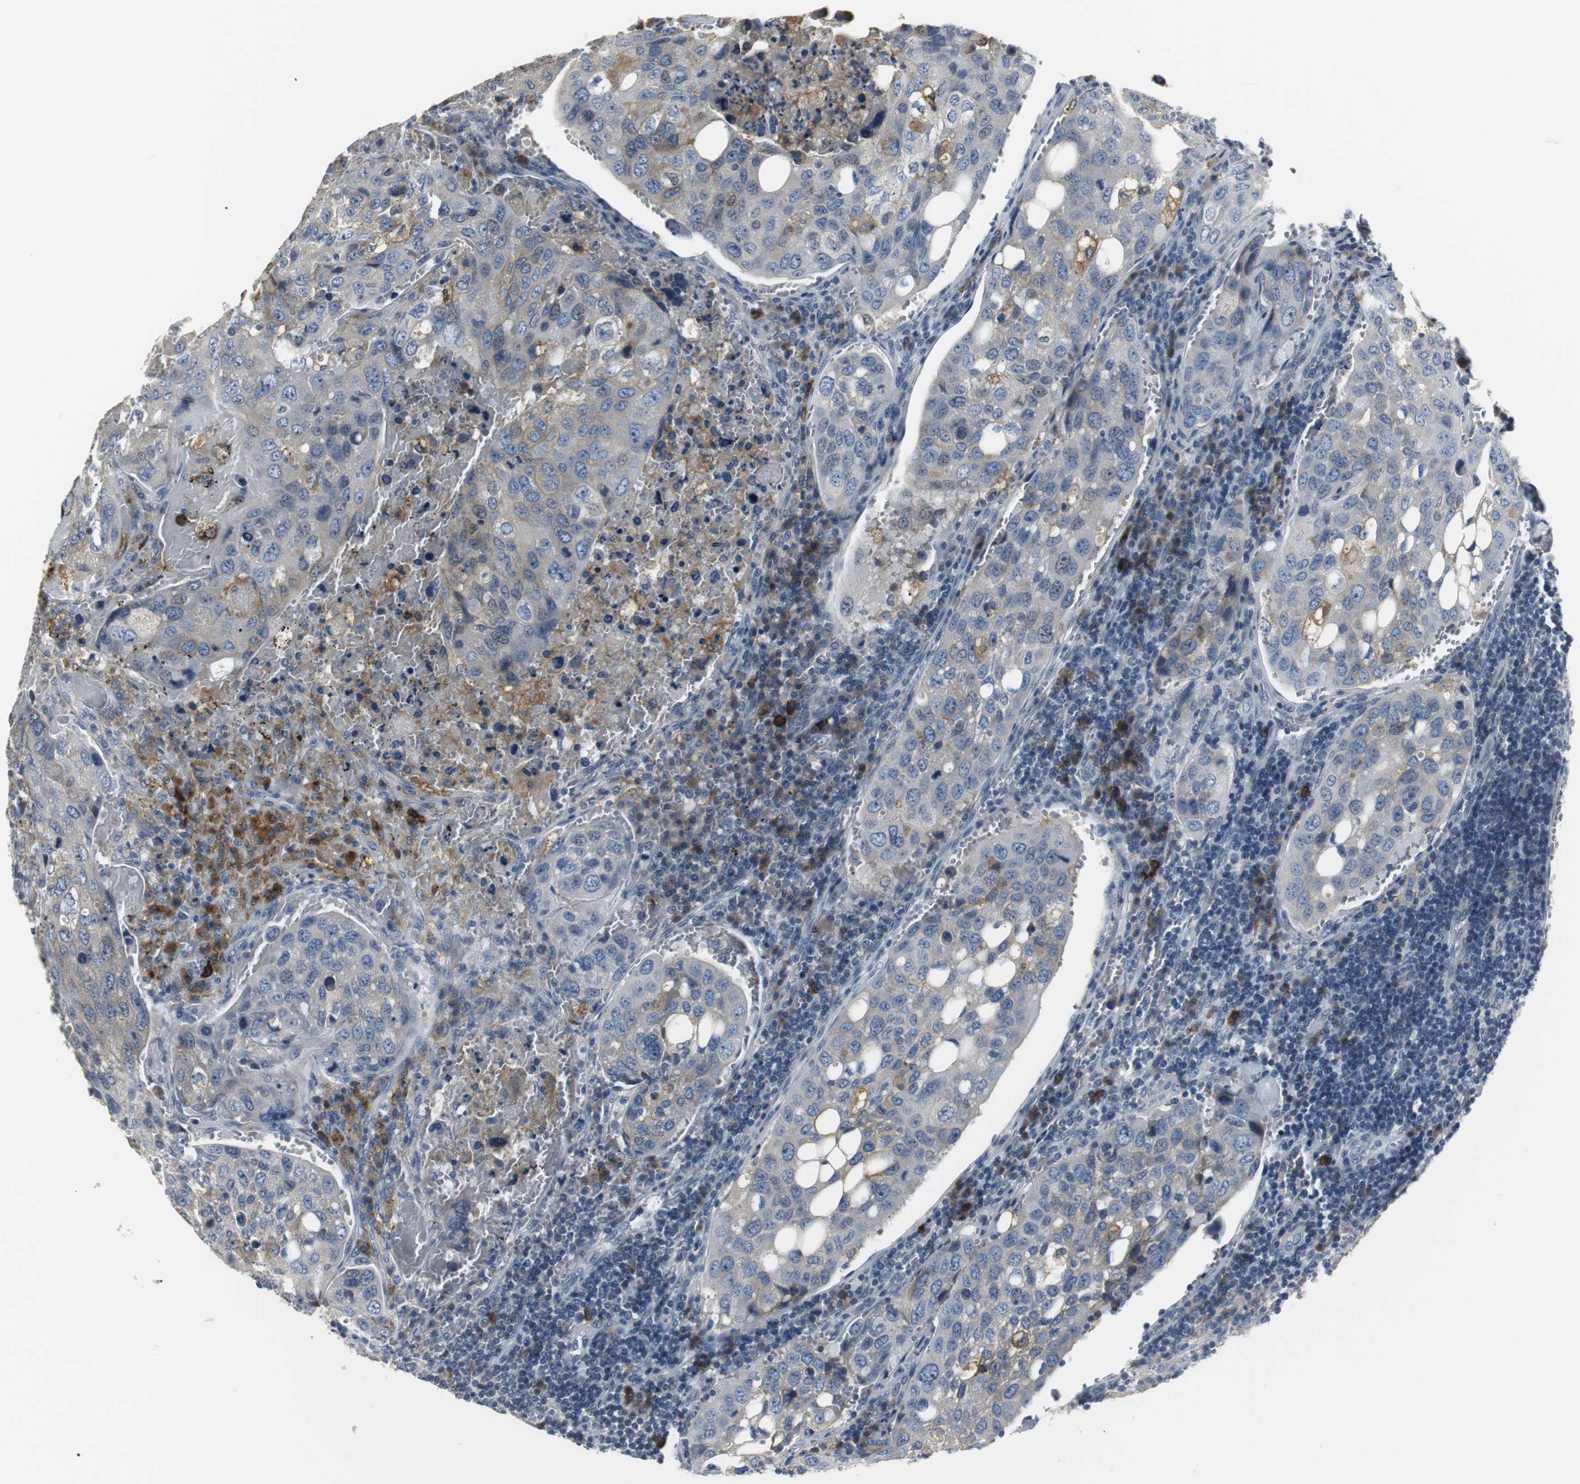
{"staining": {"intensity": "moderate", "quantity": "<25%", "location": "cytoplasmic/membranous"}, "tissue": "urothelial cancer", "cell_type": "Tumor cells", "image_type": "cancer", "snomed": [{"axis": "morphology", "description": "Urothelial carcinoma, High grade"}, {"axis": "topography", "description": "Lymph node"}, {"axis": "topography", "description": "Urinary bladder"}], "caption": "Protein staining exhibits moderate cytoplasmic/membranous expression in about <25% of tumor cells in urothelial cancer. (DAB (3,3'-diaminobenzidine) = brown stain, brightfield microscopy at high magnification).", "gene": "SLC2A5", "patient": {"sex": "male", "age": 51}}